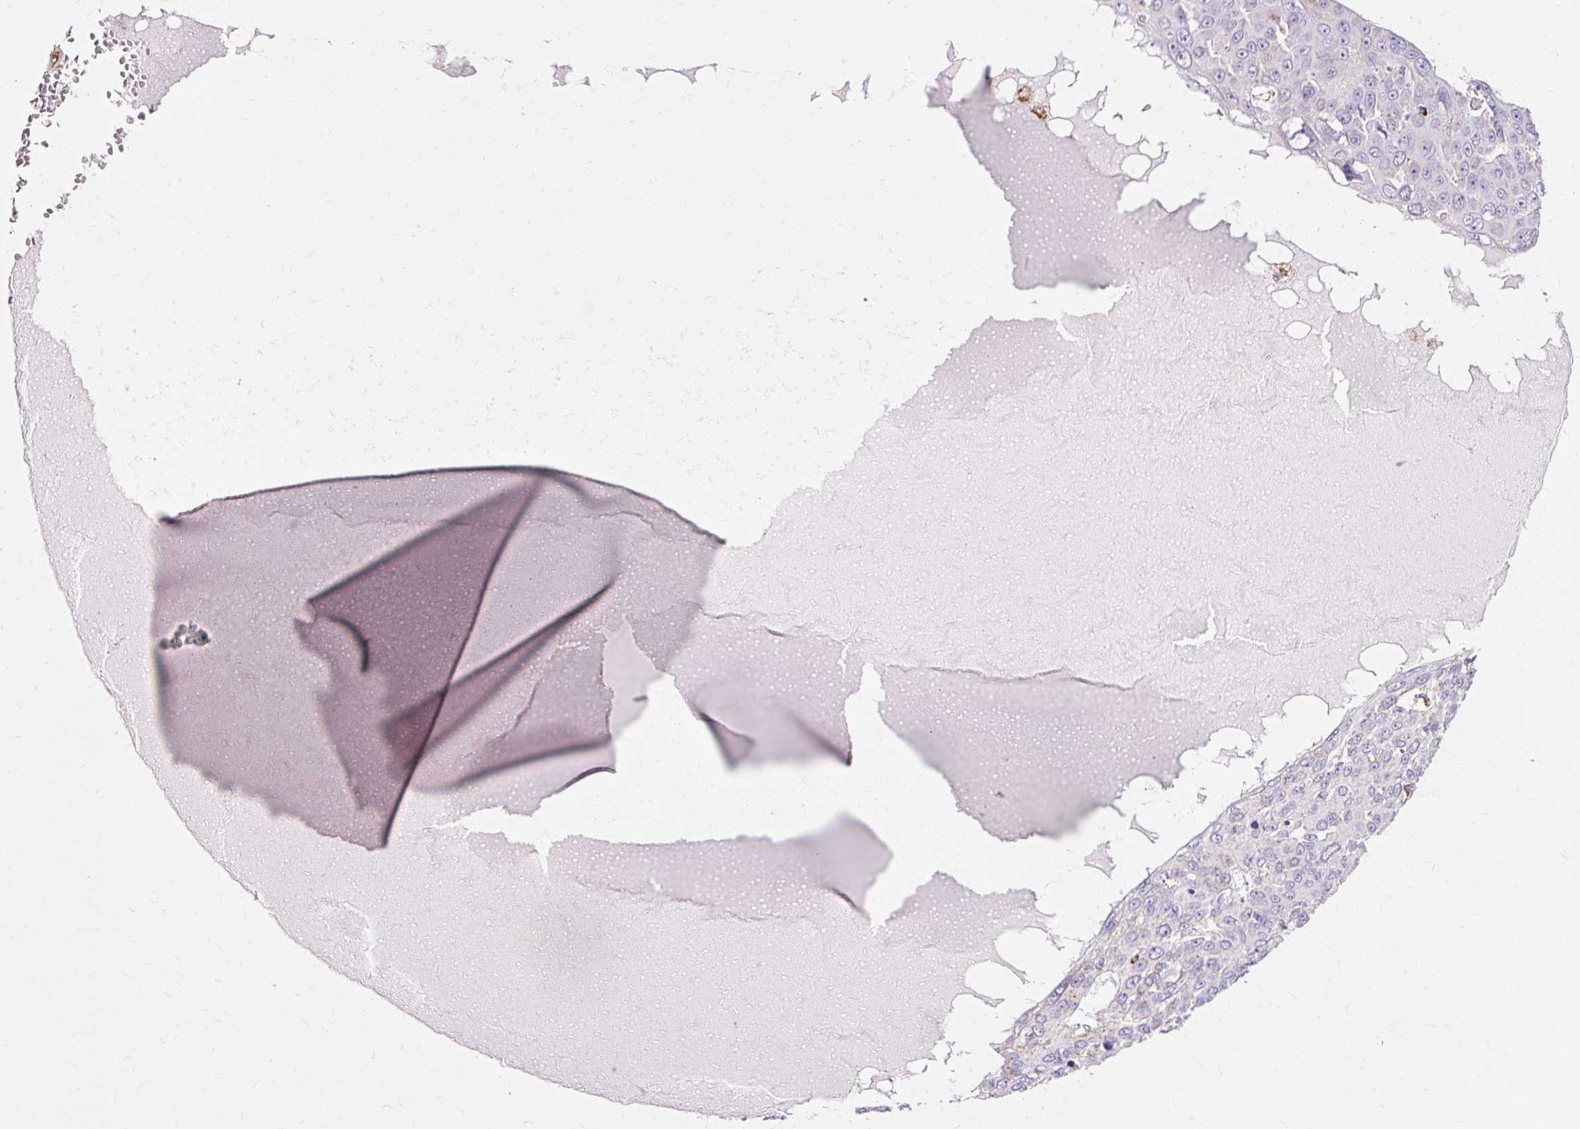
{"staining": {"intensity": "negative", "quantity": "none", "location": "none"}, "tissue": "skin cancer", "cell_type": "Tumor cells", "image_type": "cancer", "snomed": [{"axis": "morphology", "description": "Squamous cell carcinoma, NOS"}, {"axis": "topography", "description": "Skin"}], "caption": "This is an immunohistochemistry (IHC) image of human skin cancer. There is no positivity in tumor cells.", "gene": "ATP5PO", "patient": {"sex": "male", "age": 71}}